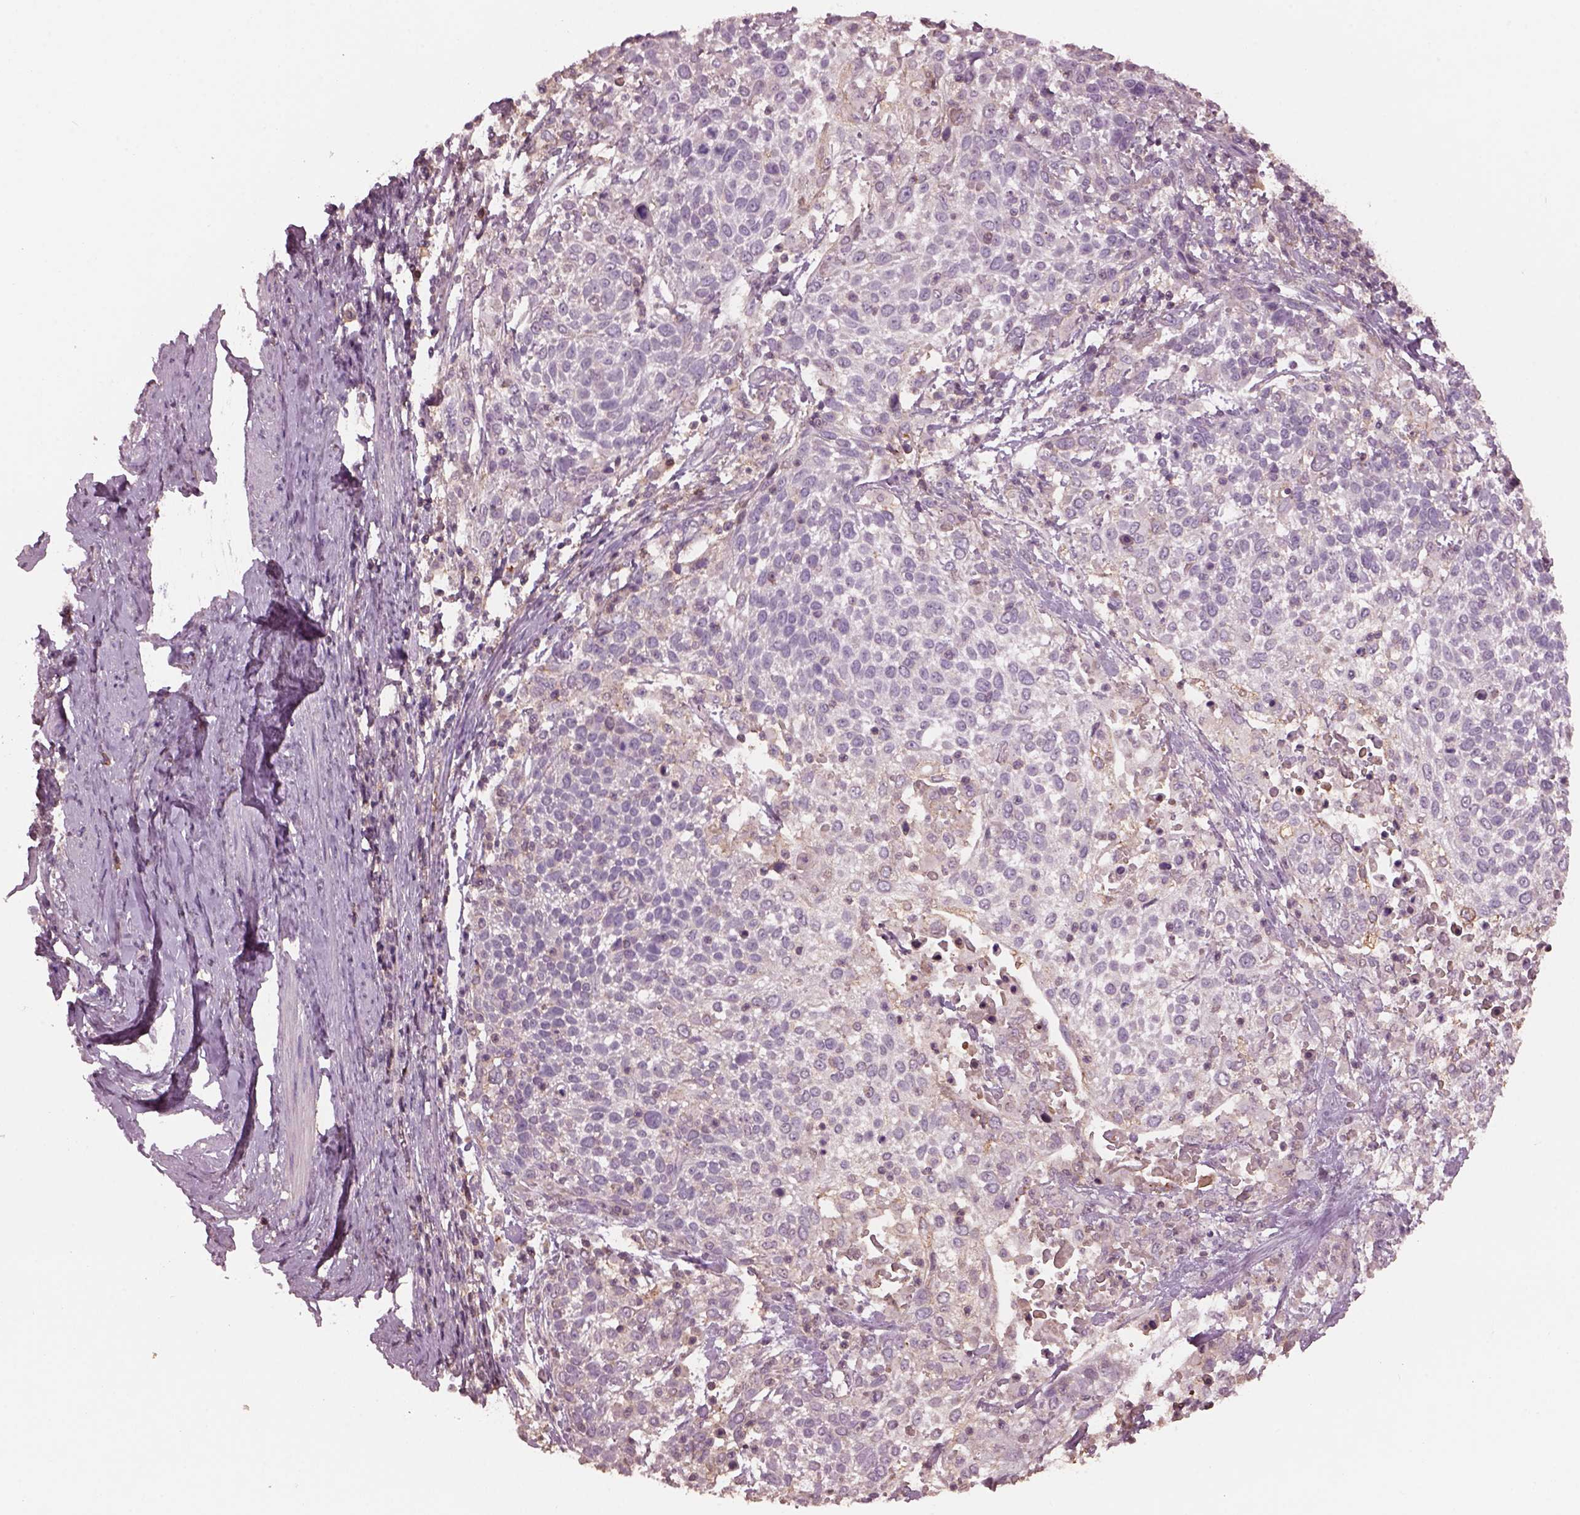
{"staining": {"intensity": "negative", "quantity": "none", "location": "none"}, "tissue": "cervical cancer", "cell_type": "Tumor cells", "image_type": "cancer", "snomed": [{"axis": "morphology", "description": "Squamous cell carcinoma, NOS"}, {"axis": "topography", "description": "Cervix"}], "caption": "This is a image of immunohistochemistry staining of cervical cancer, which shows no positivity in tumor cells. (DAB (3,3'-diaminobenzidine) immunohistochemistry with hematoxylin counter stain).", "gene": "SRI", "patient": {"sex": "female", "age": 61}}